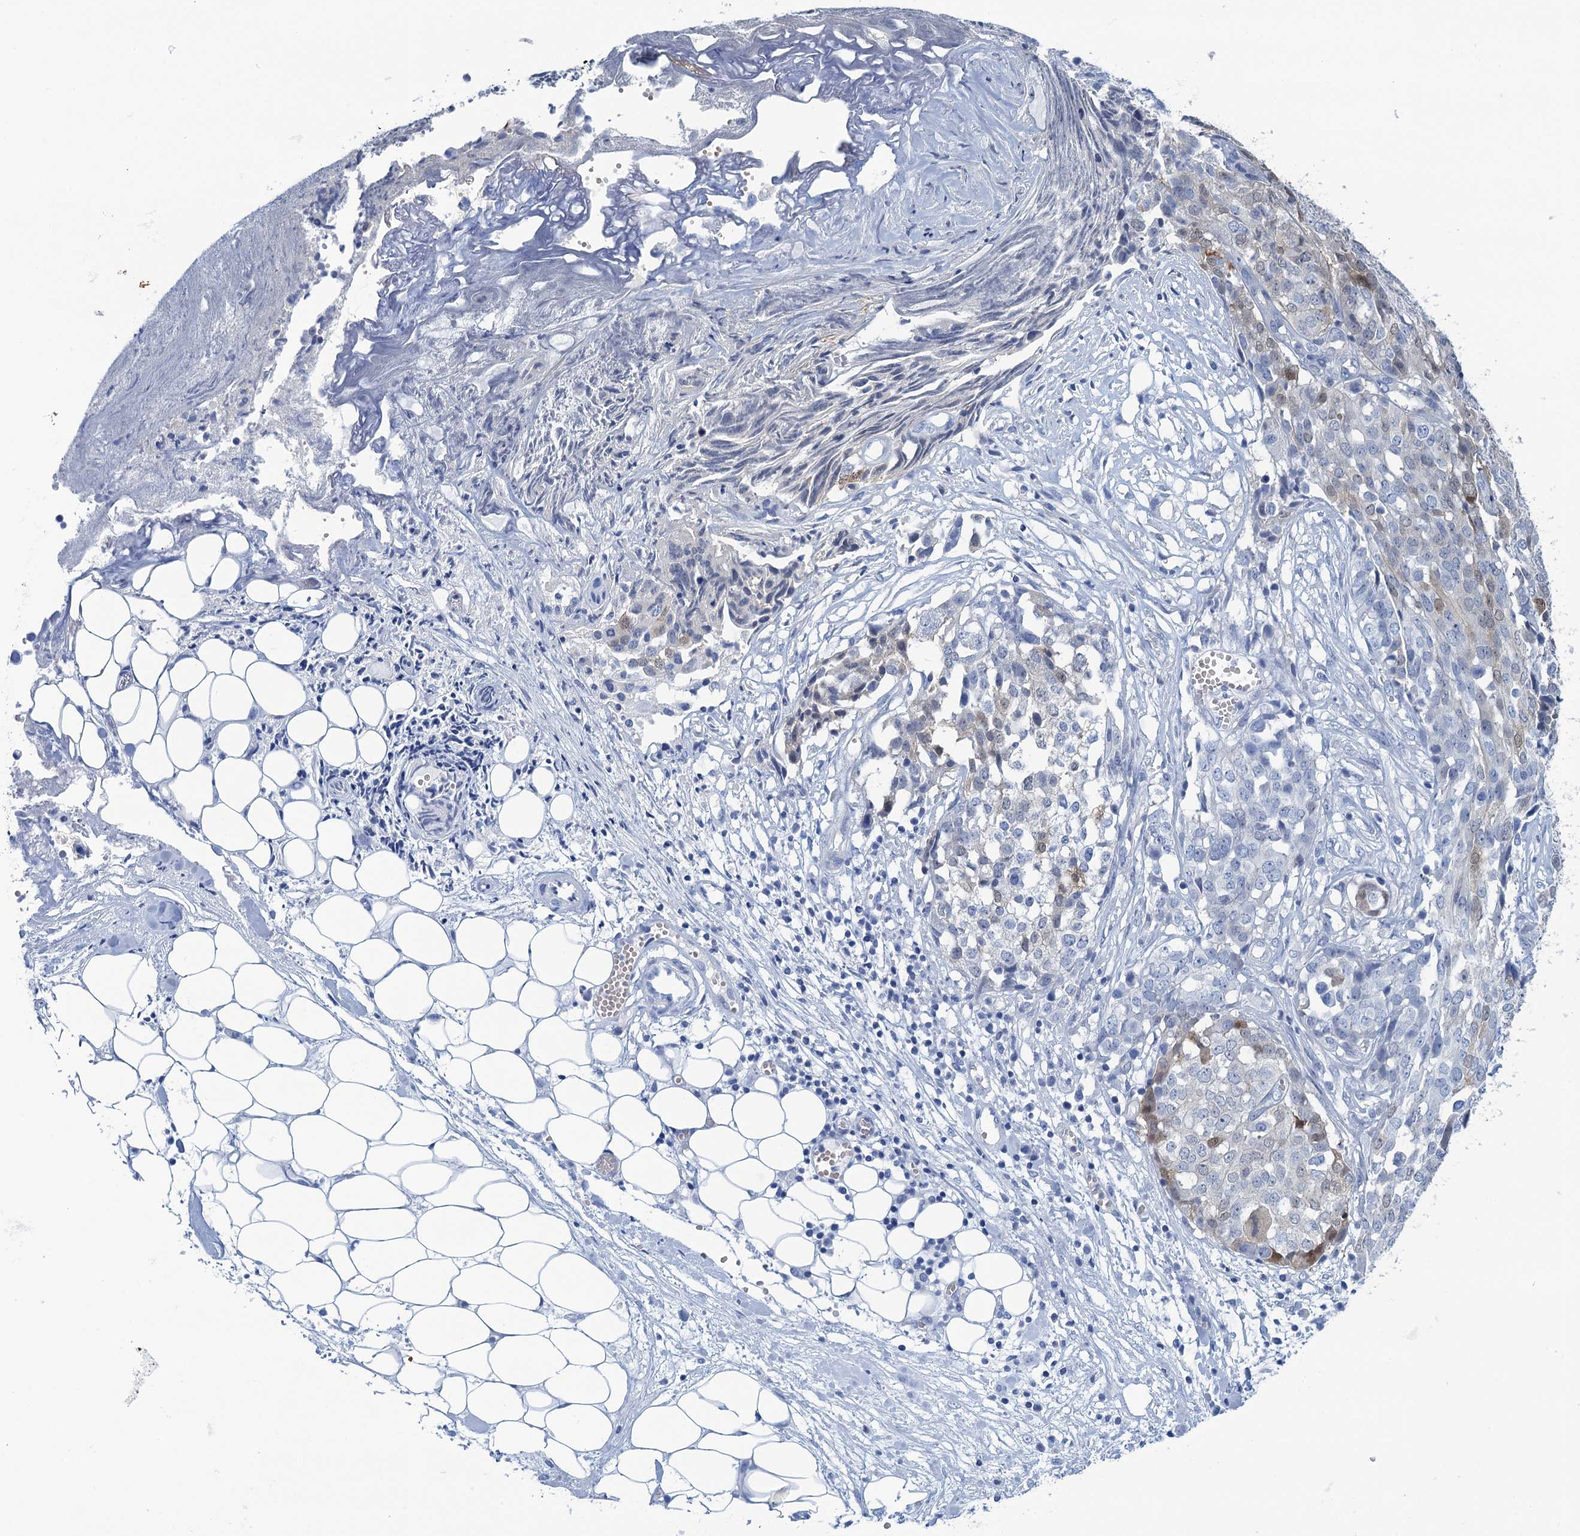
{"staining": {"intensity": "moderate", "quantity": "<25%", "location": "cytoplasmic/membranous,nuclear"}, "tissue": "ovarian cancer", "cell_type": "Tumor cells", "image_type": "cancer", "snomed": [{"axis": "morphology", "description": "Cystadenocarcinoma, serous, NOS"}, {"axis": "topography", "description": "Soft tissue"}, {"axis": "topography", "description": "Ovary"}], "caption": "Tumor cells display moderate cytoplasmic/membranous and nuclear expression in approximately <25% of cells in ovarian serous cystadenocarcinoma.", "gene": "CALML5", "patient": {"sex": "female", "age": 57}}